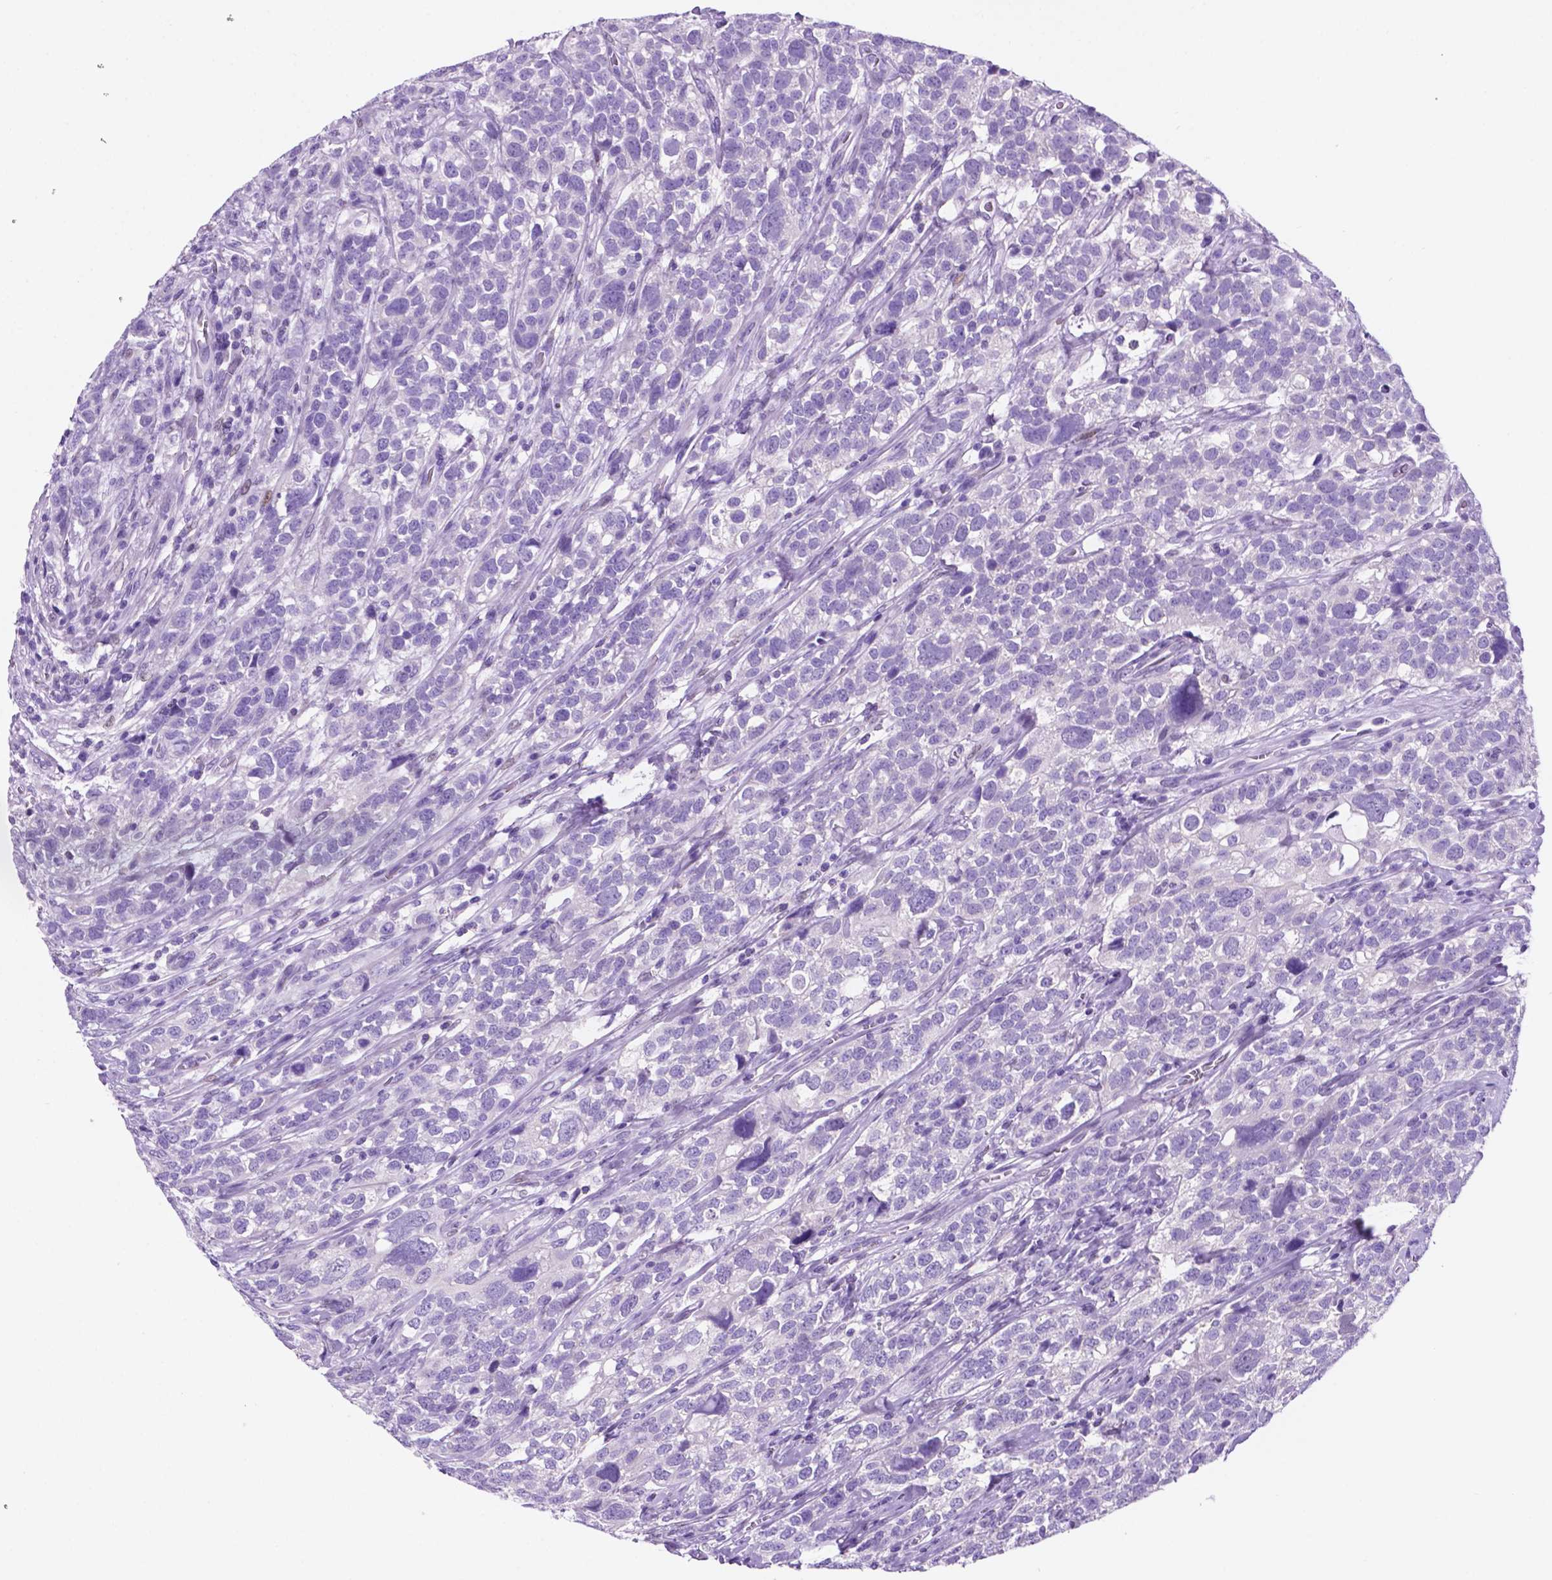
{"staining": {"intensity": "negative", "quantity": "none", "location": "none"}, "tissue": "urothelial cancer", "cell_type": "Tumor cells", "image_type": "cancer", "snomed": [{"axis": "morphology", "description": "Urothelial carcinoma, High grade"}, {"axis": "topography", "description": "Urinary bladder"}], "caption": "Tumor cells show no significant expression in urothelial cancer. (DAB immunohistochemistry with hematoxylin counter stain).", "gene": "TMEM210", "patient": {"sex": "female", "age": 58}}